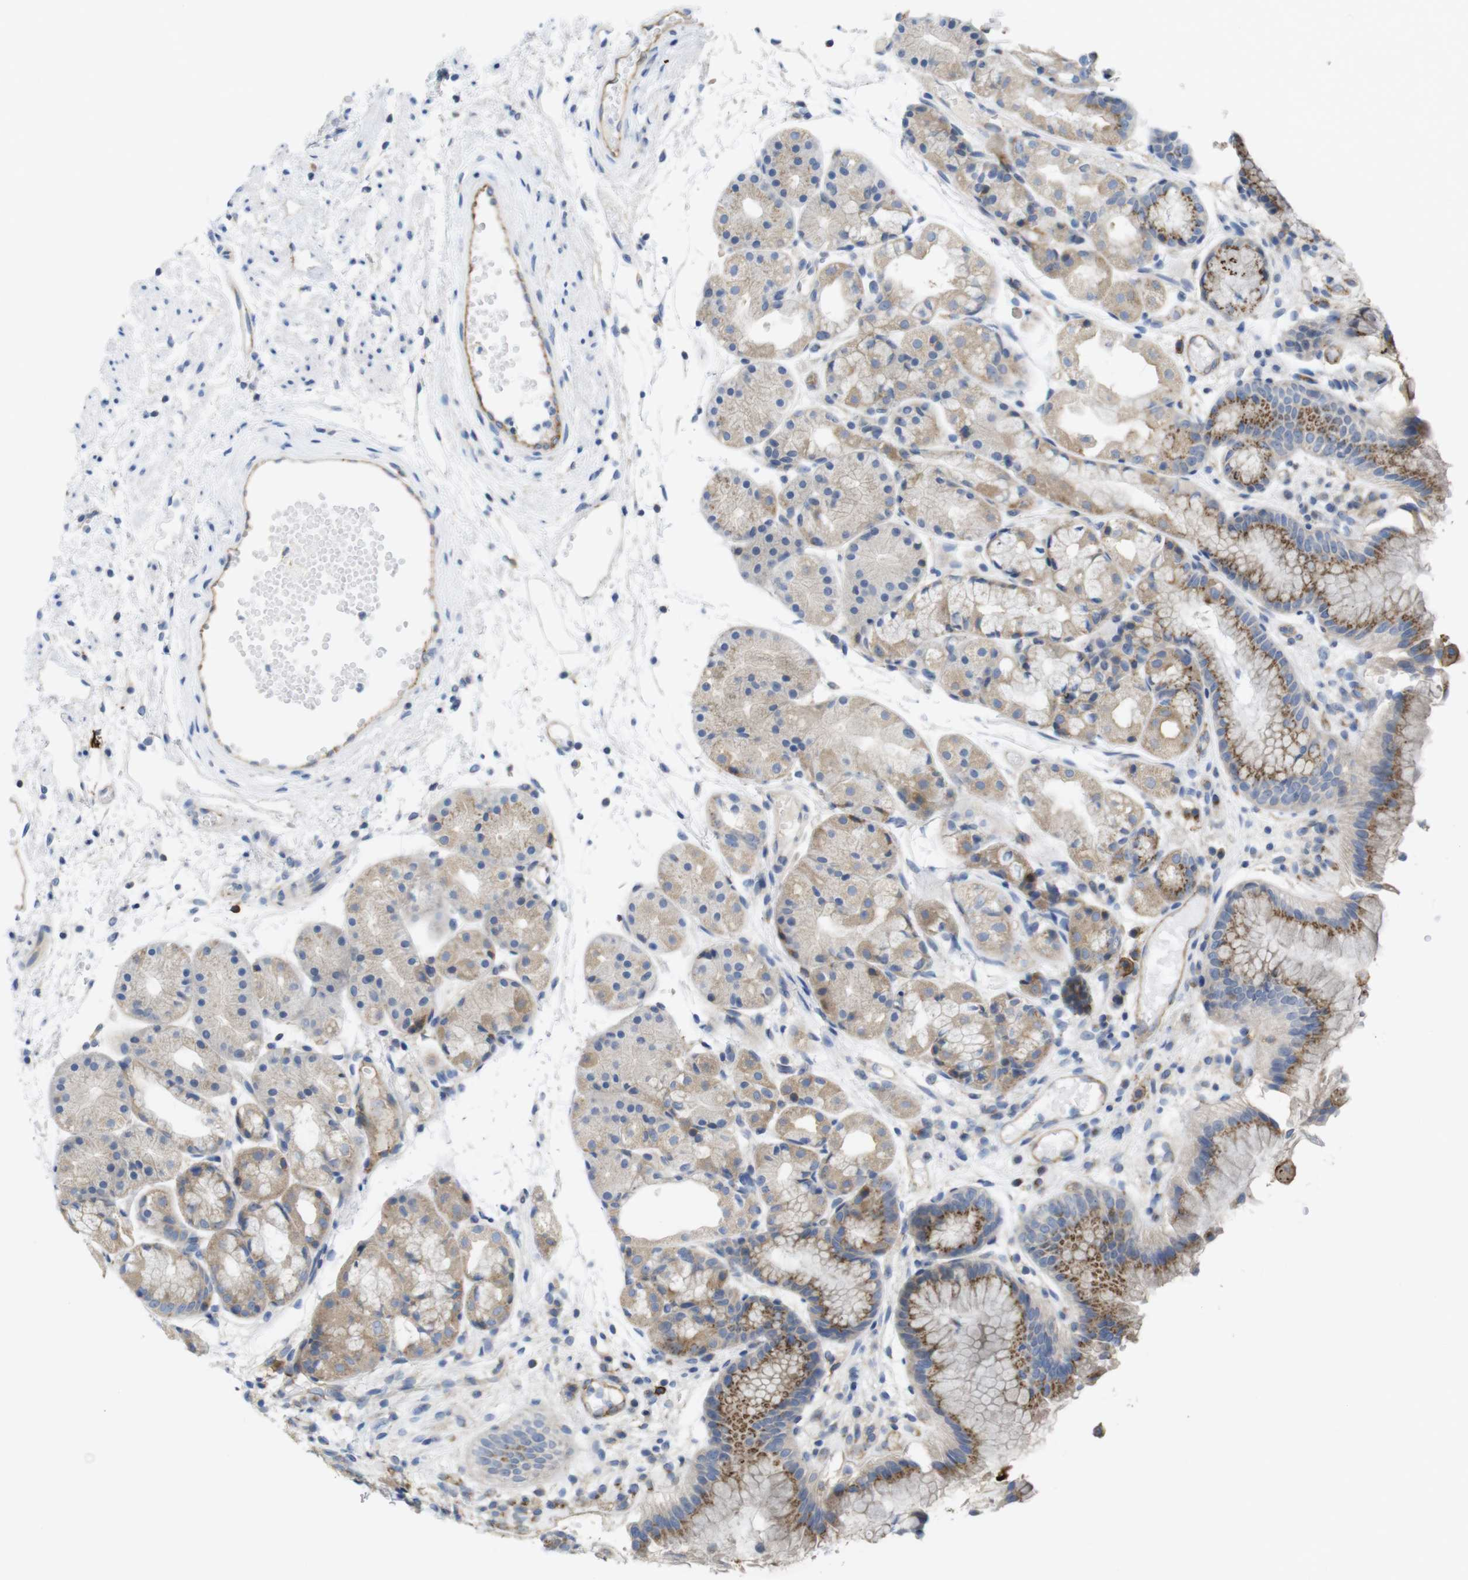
{"staining": {"intensity": "moderate", "quantity": ">75%", "location": "cytoplasmic/membranous"}, "tissue": "stomach", "cell_type": "Glandular cells", "image_type": "normal", "snomed": [{"axis": "morphology", "description": "Normal tissue, NOS"}, {"axis": "topography", "description": "Stomach, upper"}], "caption": "Moderate cytoplasmic/membranous staining for a protein is appreciated in about >75% of glandular cells of unremarkable stomach using IHC.", "gene": "CCR6", "patient": {"sex": "male", "age": 72}}